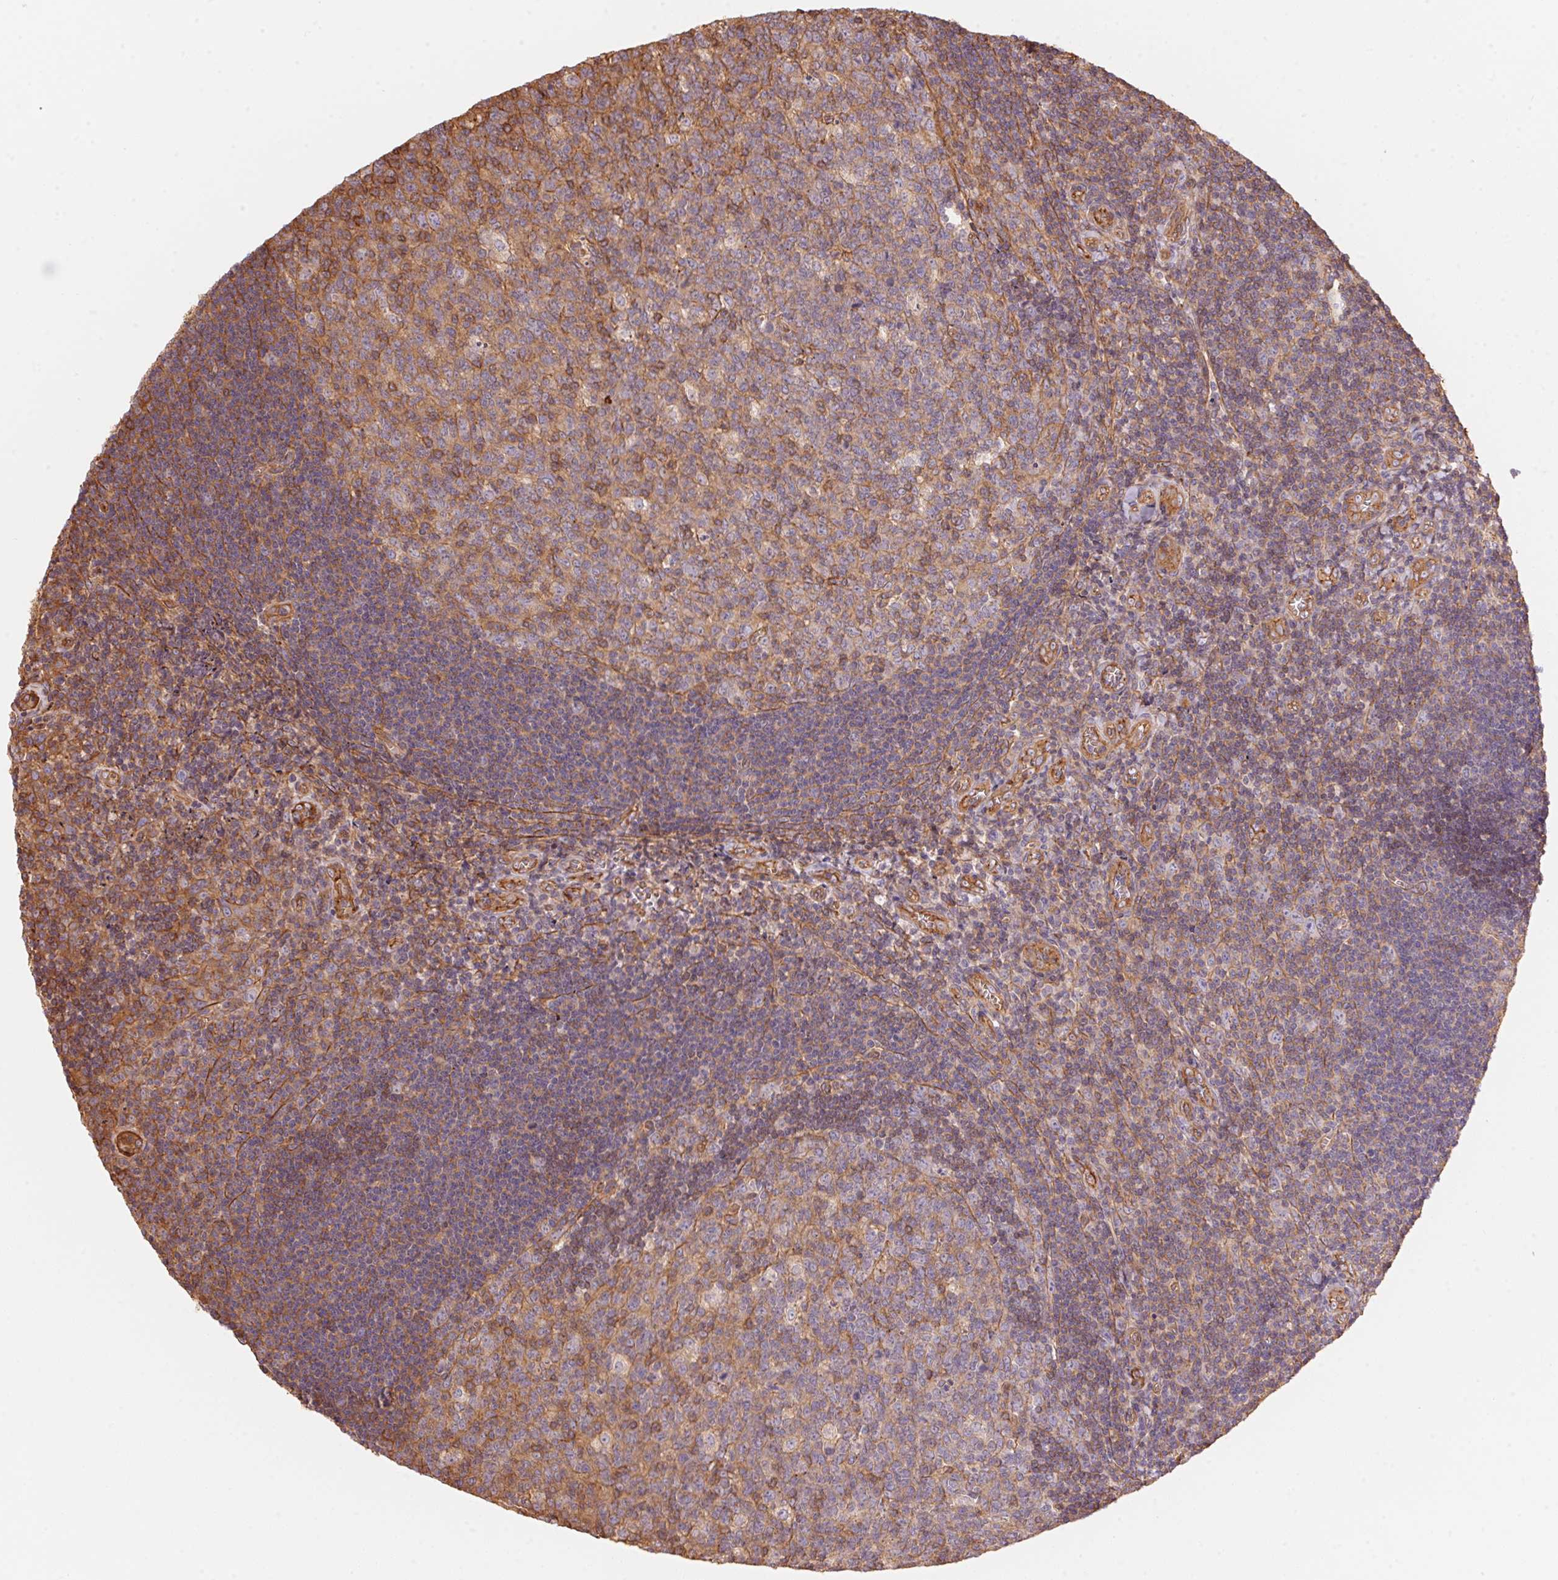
{"staining": {"intensity": "moderate", "quantity": "25%-75%", "location": "cytoplasmic/membranous"}, "tissue": "tonsil", "cell_type": "Germinal center cells", "image_type": "normal", "snomed": [{"axis": "morphology", "description": "Normal tissue, NOS"}, {"axis": "morphology", "description": "Inflammation, NOS"}, {"axis": "topography", "description": "Tonsil"}], "caption": "Immunohistochemistry (IHC) of unremarkable tonsil demonstrates medium levels of moderate cytoplasmic/membranous positivity in about 25%-75% of germinal center cells. (Stains: DAB (3,3'-diaminobenzidine) in brown, nuclei in blue, Microscopy: brightfield microscopy at high magnification).", "gene": "FRAS1", "patient": {"sex": "female", "age": 31}}